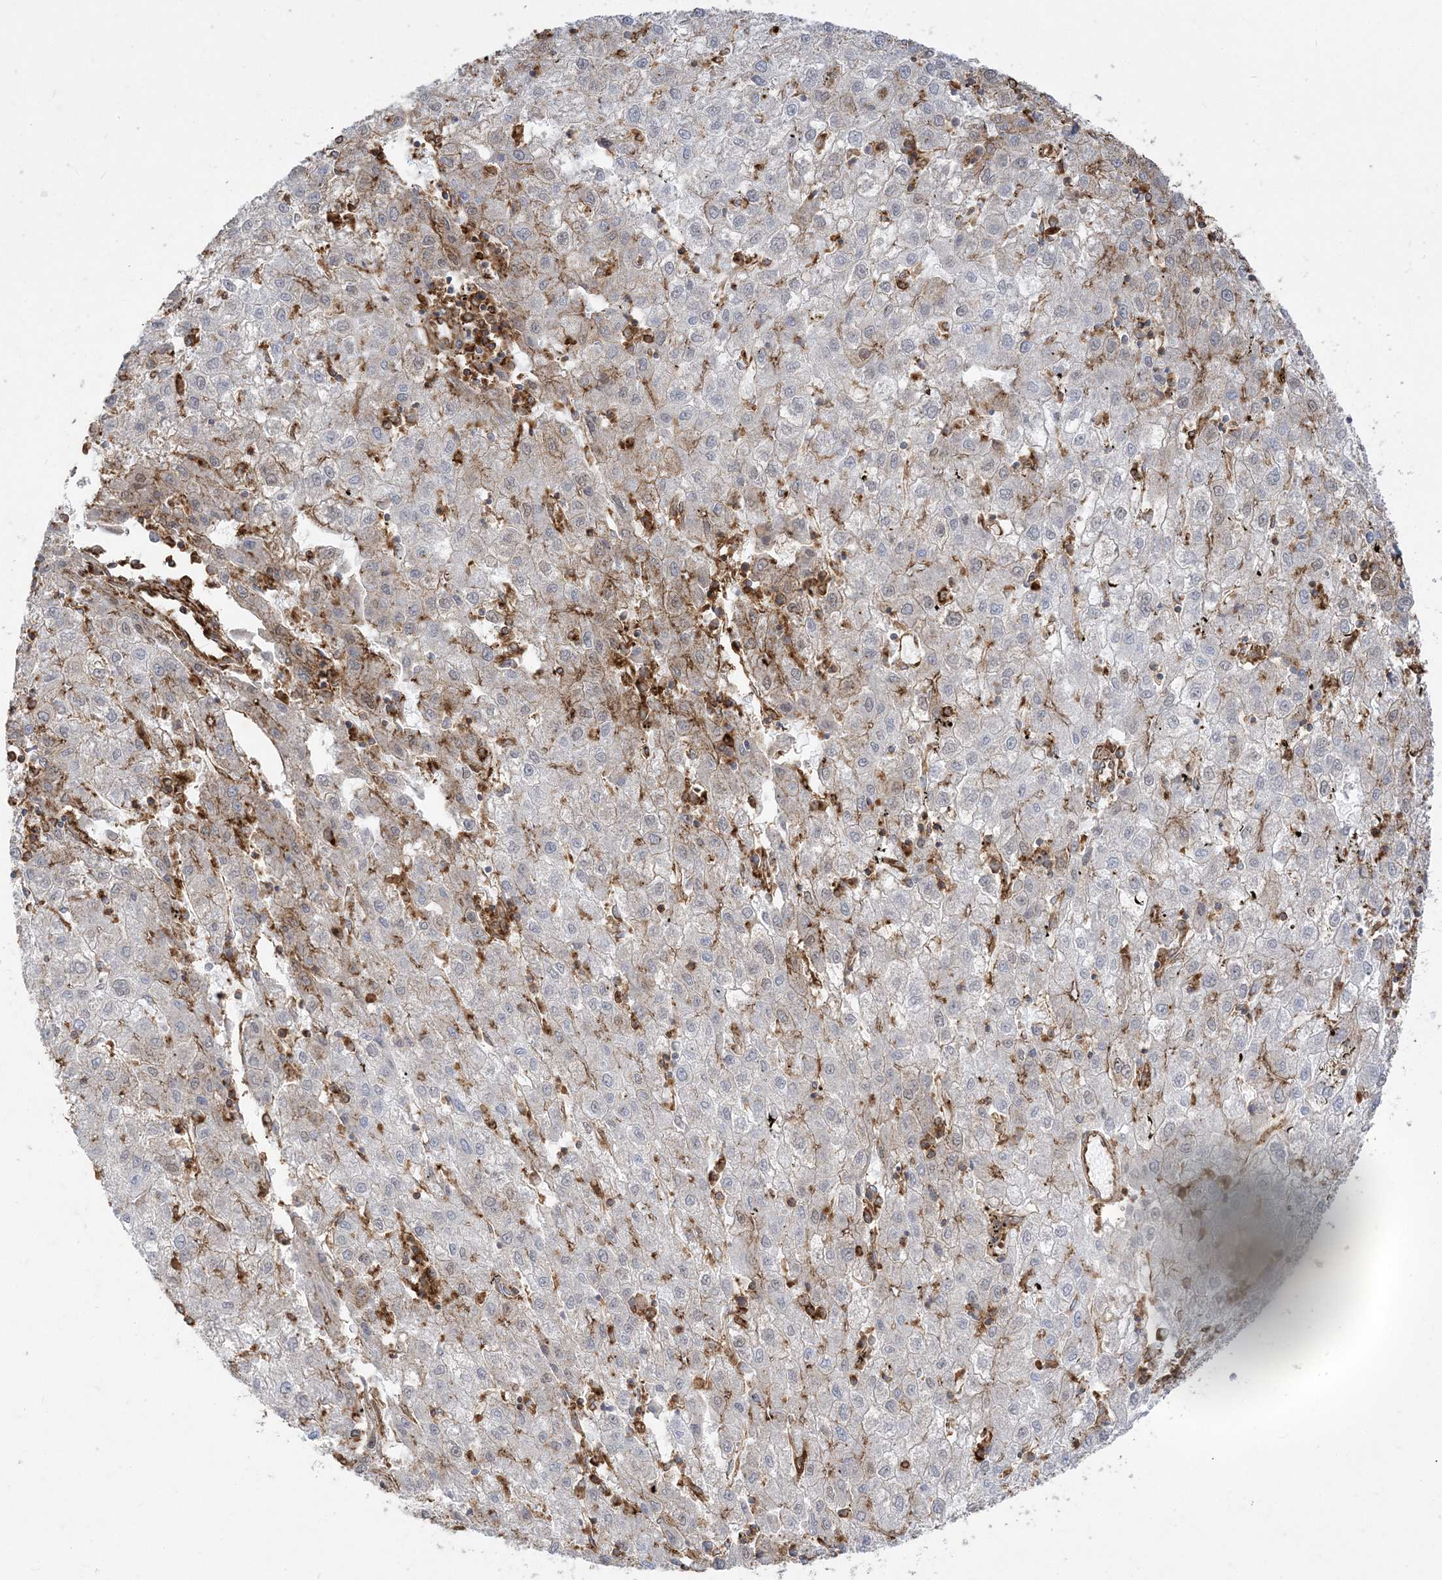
{"staining": {"intensity": "negative", "quantity": "none", "location": "none"}, "tissue": "liver cancer", "cell_type": "Tumor cells", "image_type": "cancer", "snomed": [{"axis": "morphology", "description": "Carcinoma, Hepatocellular, NOS"}, {"axis": "topography", "description": "Liver"}], "caption": "Immunohistochemical staining of human liver cancer (hepatocellular carcinoma) demonstrates no significant staining in tumor cells. (Brightfield microscopy of DAB IHC at high magnification).", "gene": "DERL3", "patient": {"sex": "male", "age": 72}}